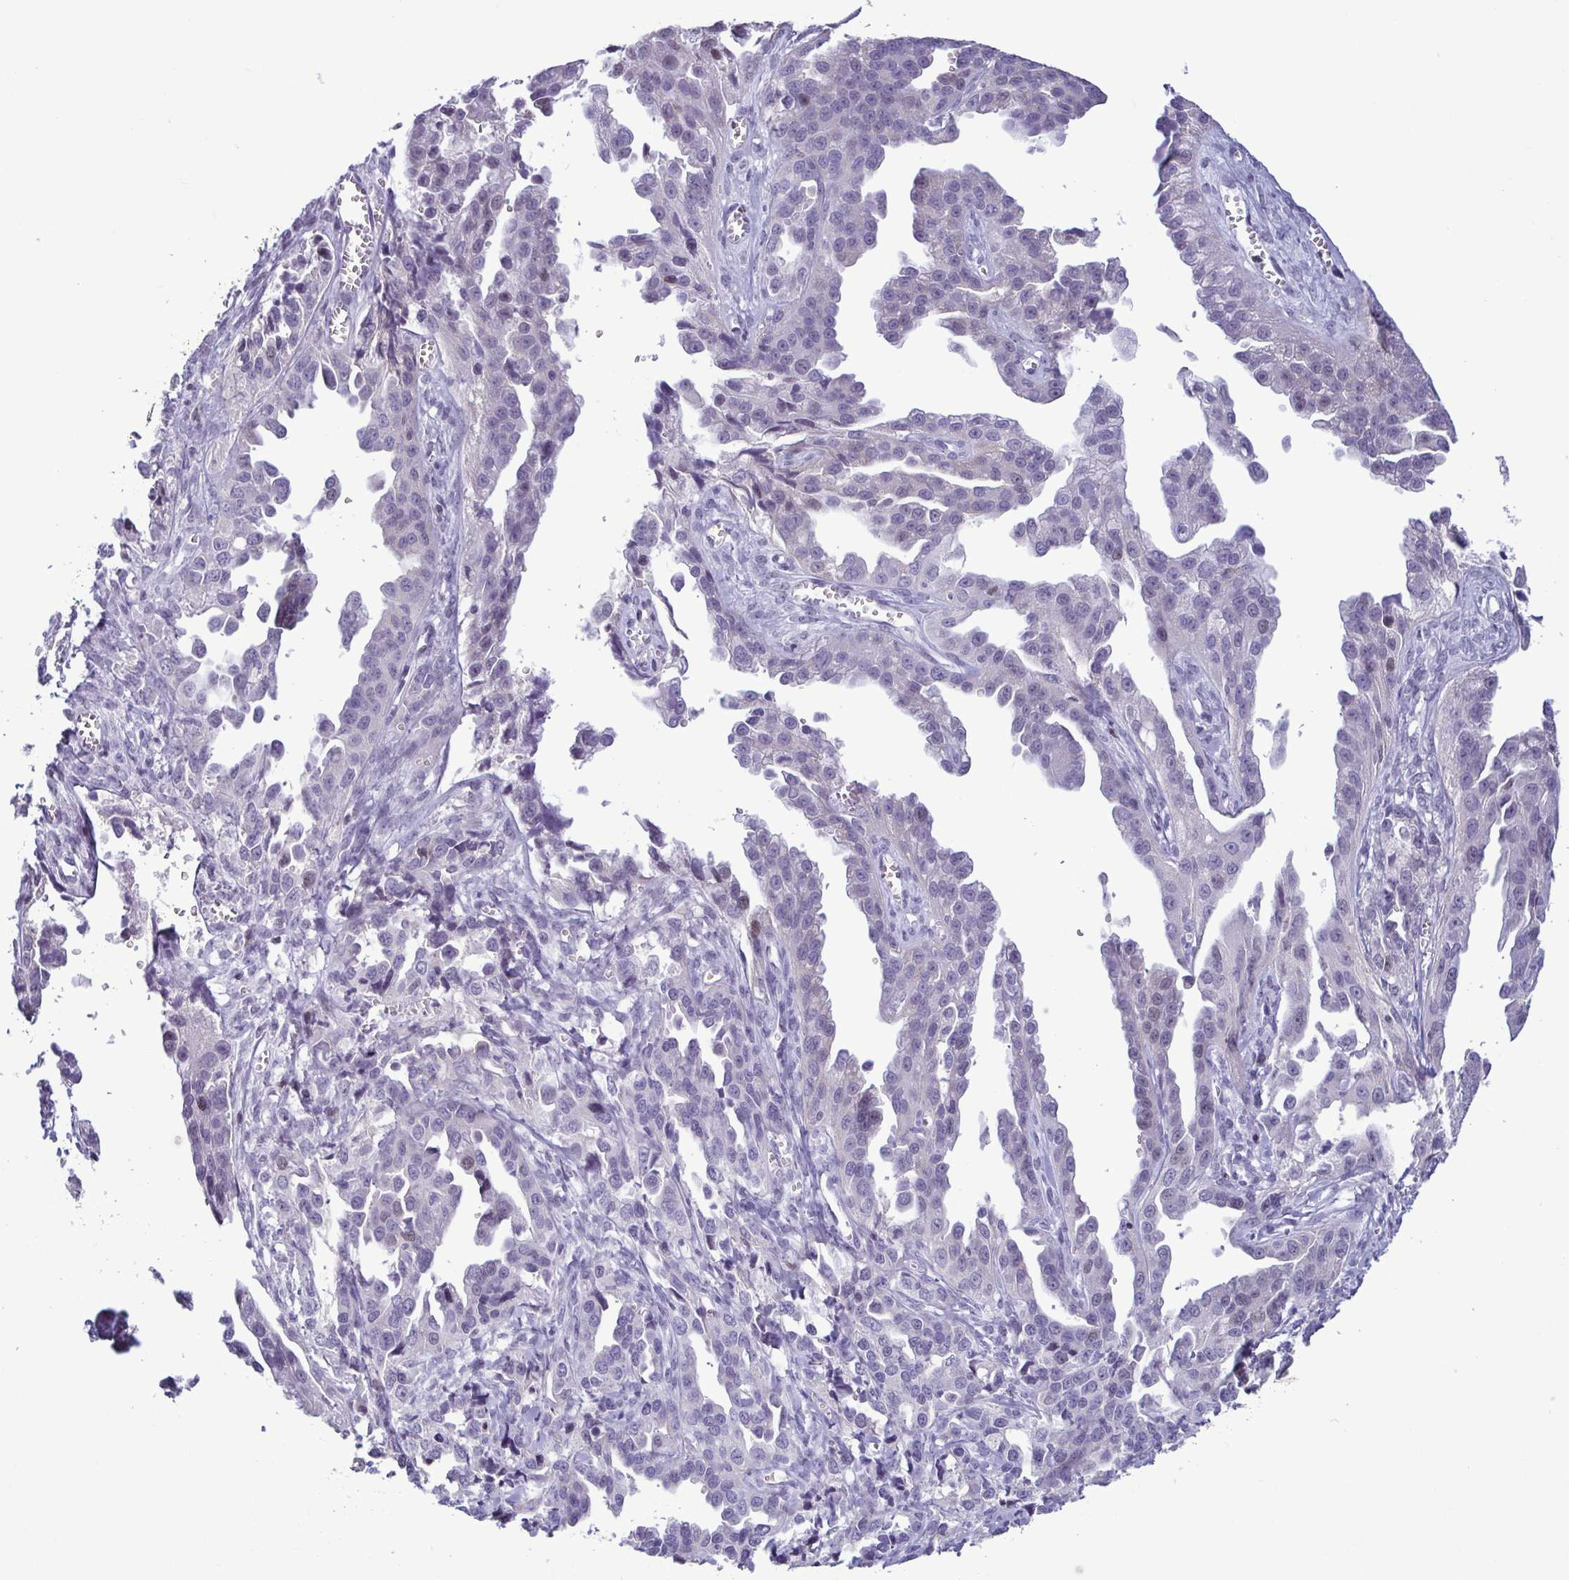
{"staining": {"intensity": "negative", "quantity": "none", "location": "none"}, "tissue": "ovarian cancer", "cell_type": "Tumor cells", "image_type": "cancer", "snomed": [{"axis": "morphology", "description": "Cystadenocarcinoma, serous, NOS"}, {"axis": "topography", "description": "Ovary"}], "caption": "This is a image of immunohistochemistry staining of ovarian cancer (serous cystadenocarcinoma), which shows no positivity in tumor cells.", "gene": "IRF1", "patient": {"sex": "female", "age": 75}}